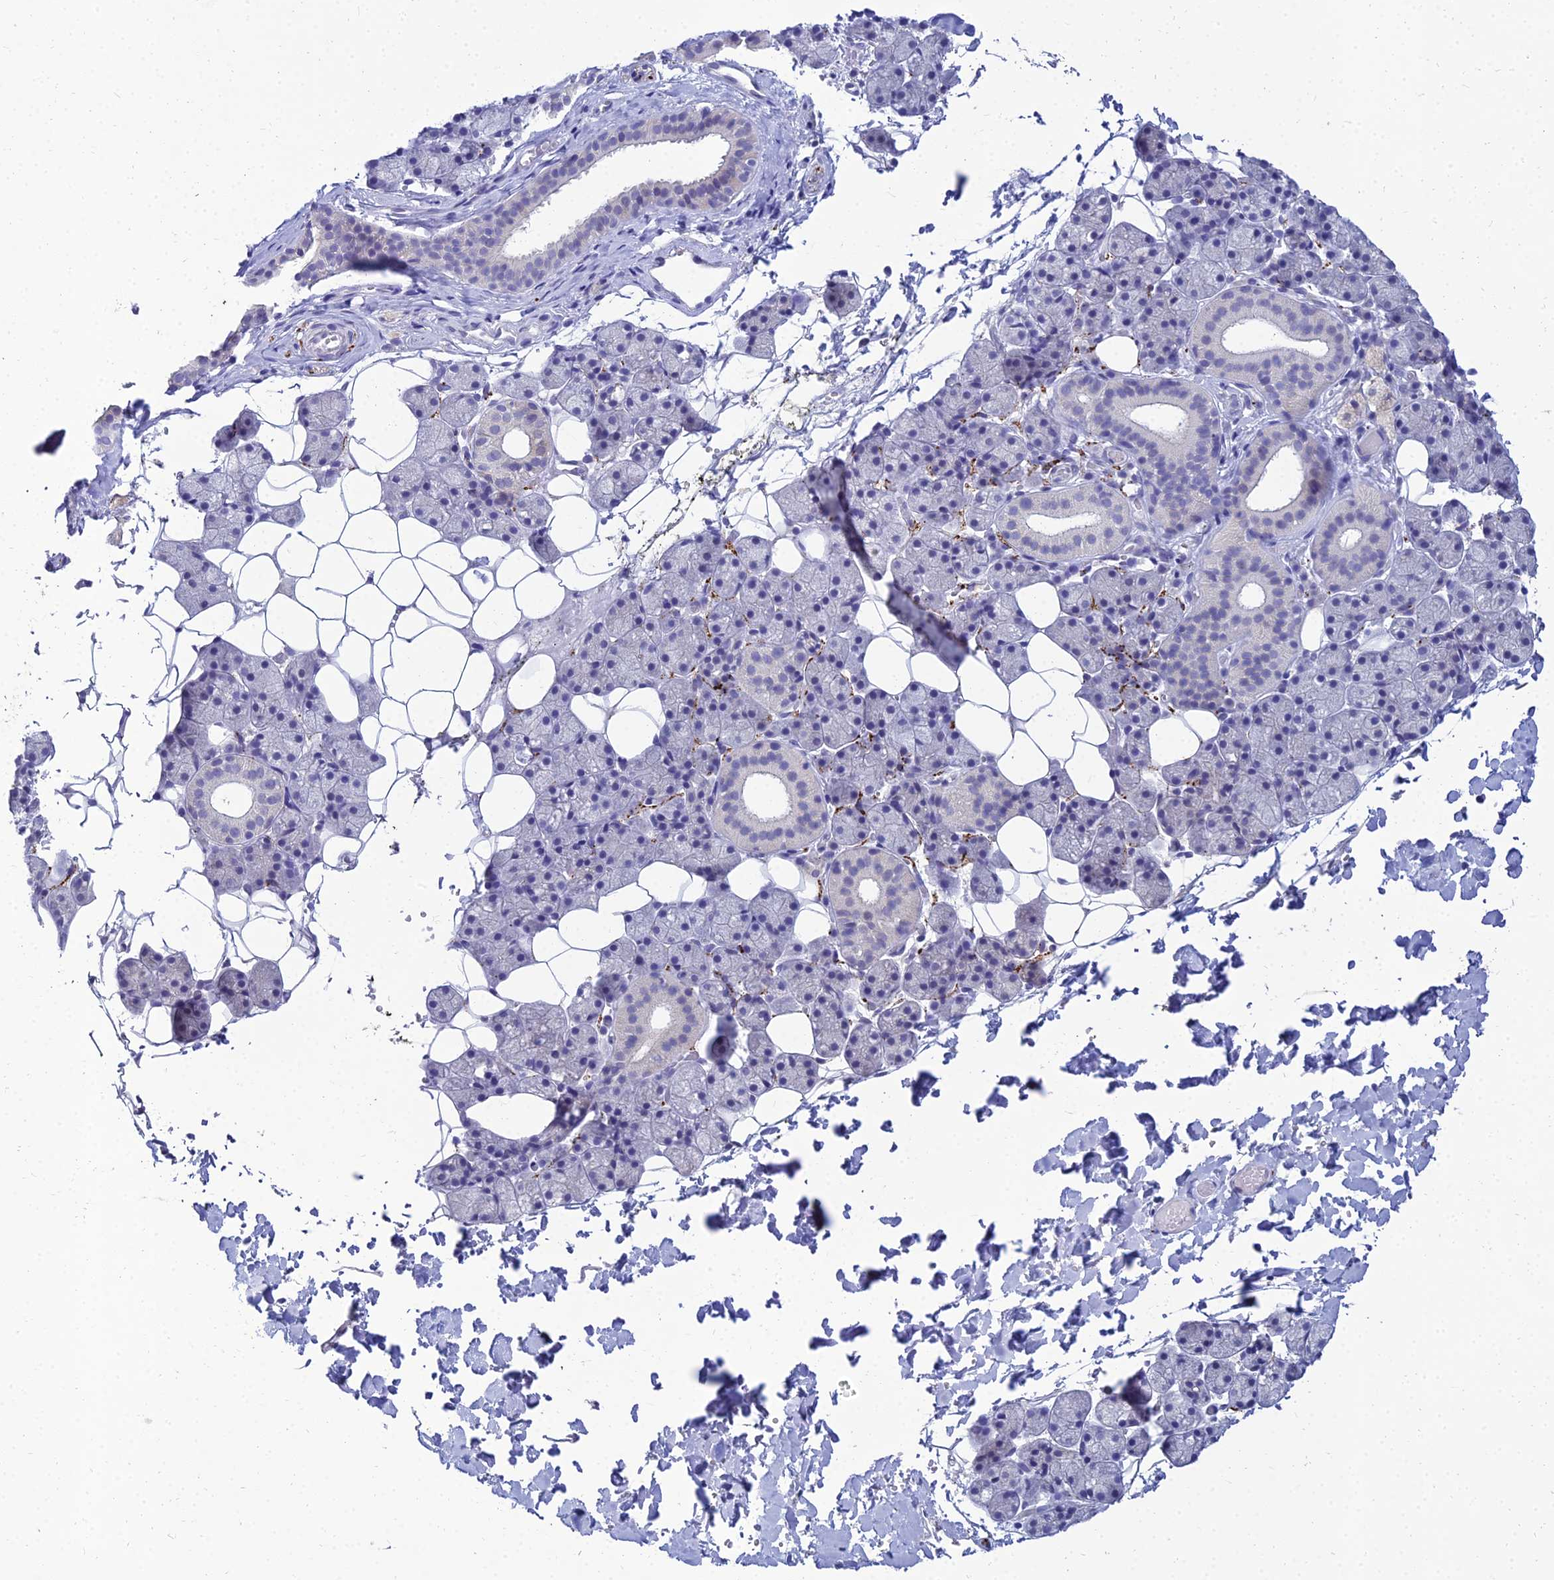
{"staining": {"intensity": "negative", "quantity": "none", "location": "none"}, "tissue": "salivary gland", "cell_type": "Glandular cells", "image_type": "normal", "snomed": [{"axis": "morphology", "description": "Normal tissue, NOS"}, {"axis": "topography", "description": "Salivary gland"}], "caption": "Glandular cells show no significant positivity in unremarkable salivary gland. (DAB (3,3'-diaminobenzidine) immunohistochemistry (IHC), high magnification).", "gene": "NPY", "patient": {"sex": "female", "age": 33}}